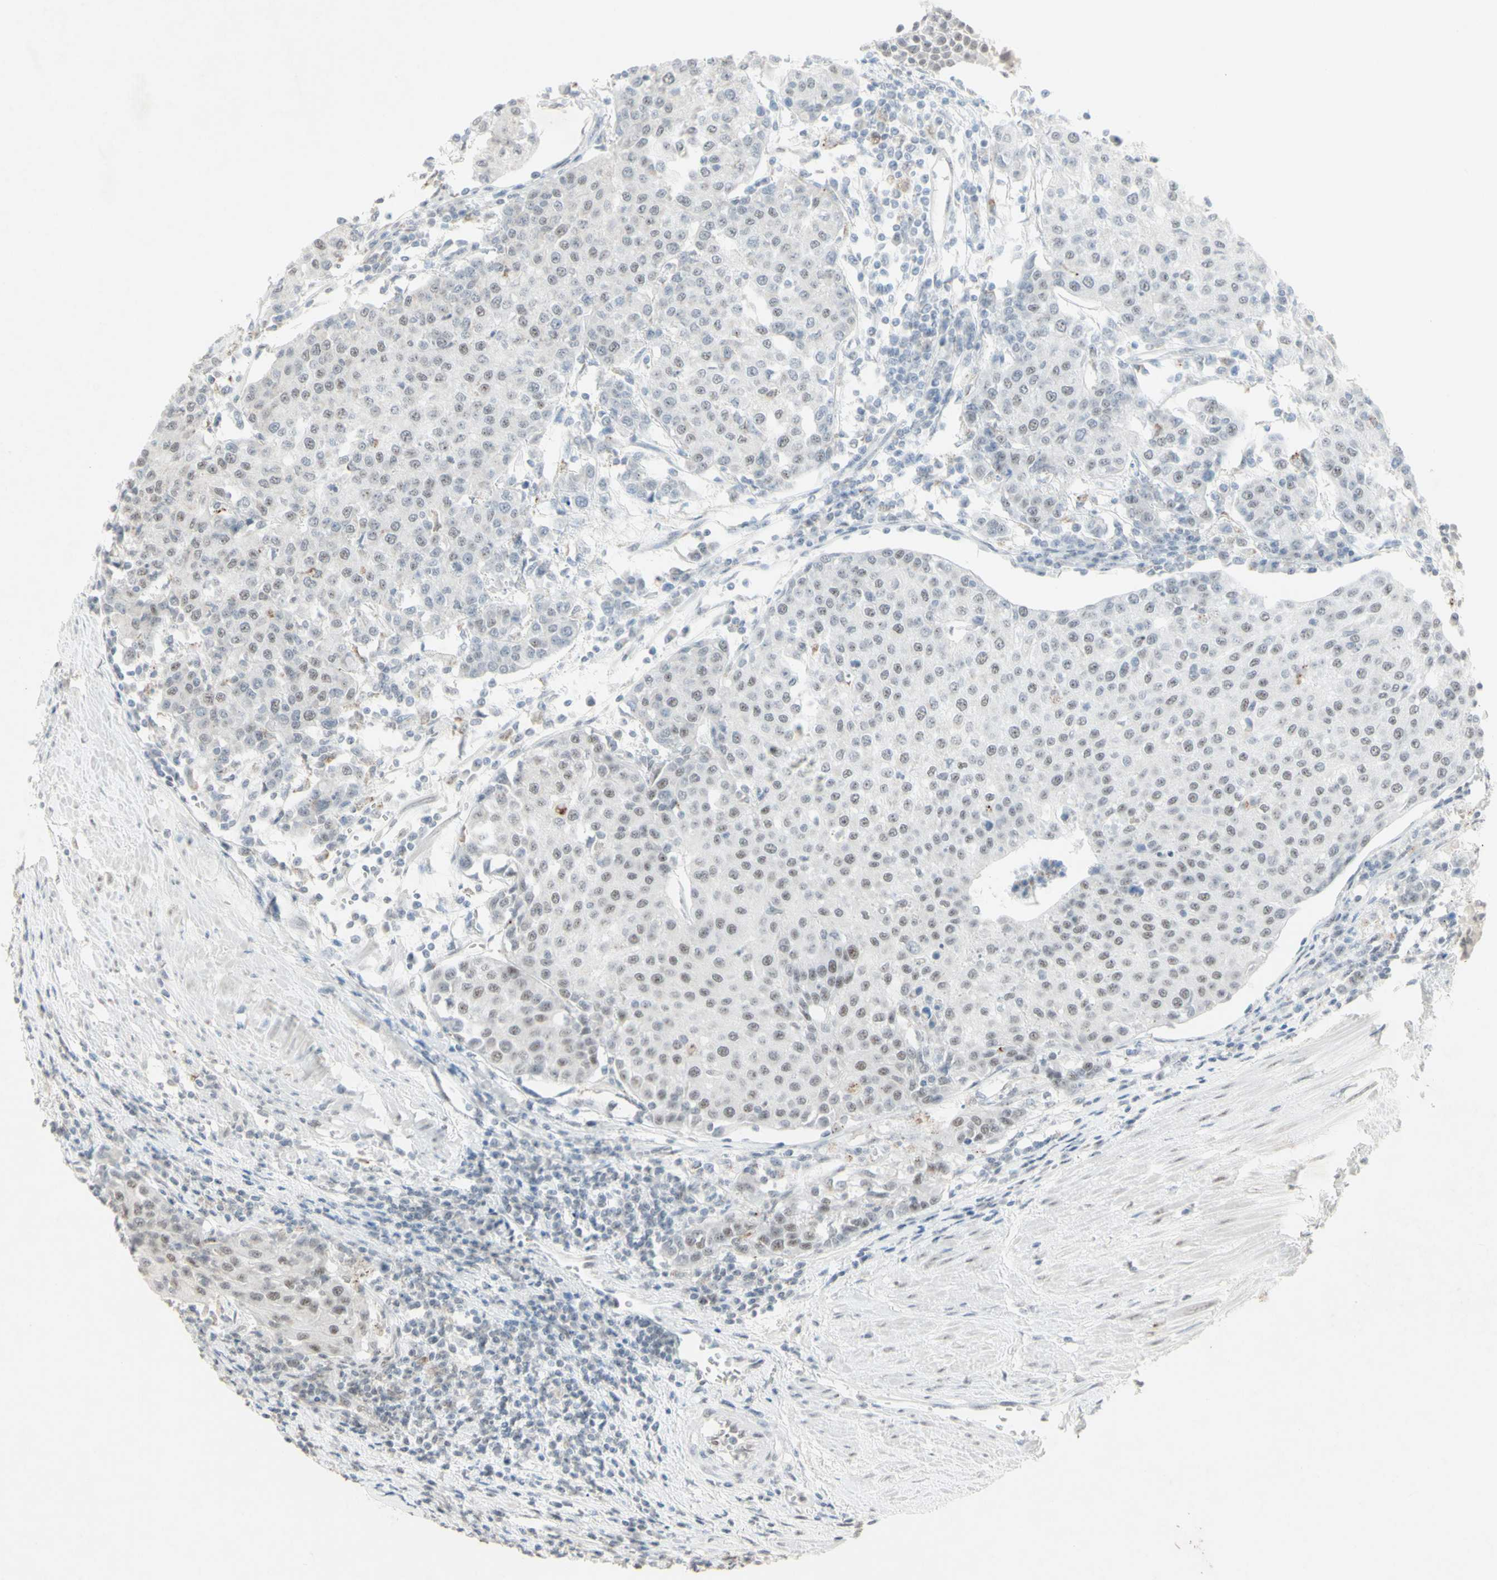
{"staining": {"intensity": "weak", "quantity": "<25%", "location": "nuclear"}, "tissue": "urothelial cancer", "cell_type": "Tumor cells", "image_type": "cancer", "snomed": [{"axis": "morphology", "description": "Urothelial carcinoma, High grade"}, {"axis": "topography", "description": "Urinary bladder"}], "caption": "High-grade urothelial carcinoma was stained to show a protein in brown. There is no significant staining in tumor cells. Brightfield microscopy of IHC stained with DAB (3,3'-diaminobenzidine) (brown) and hematoxylin (blue), captured at high magnification.", "gene": "CENPB", "patient": {"sex": "female", "age": 85}}